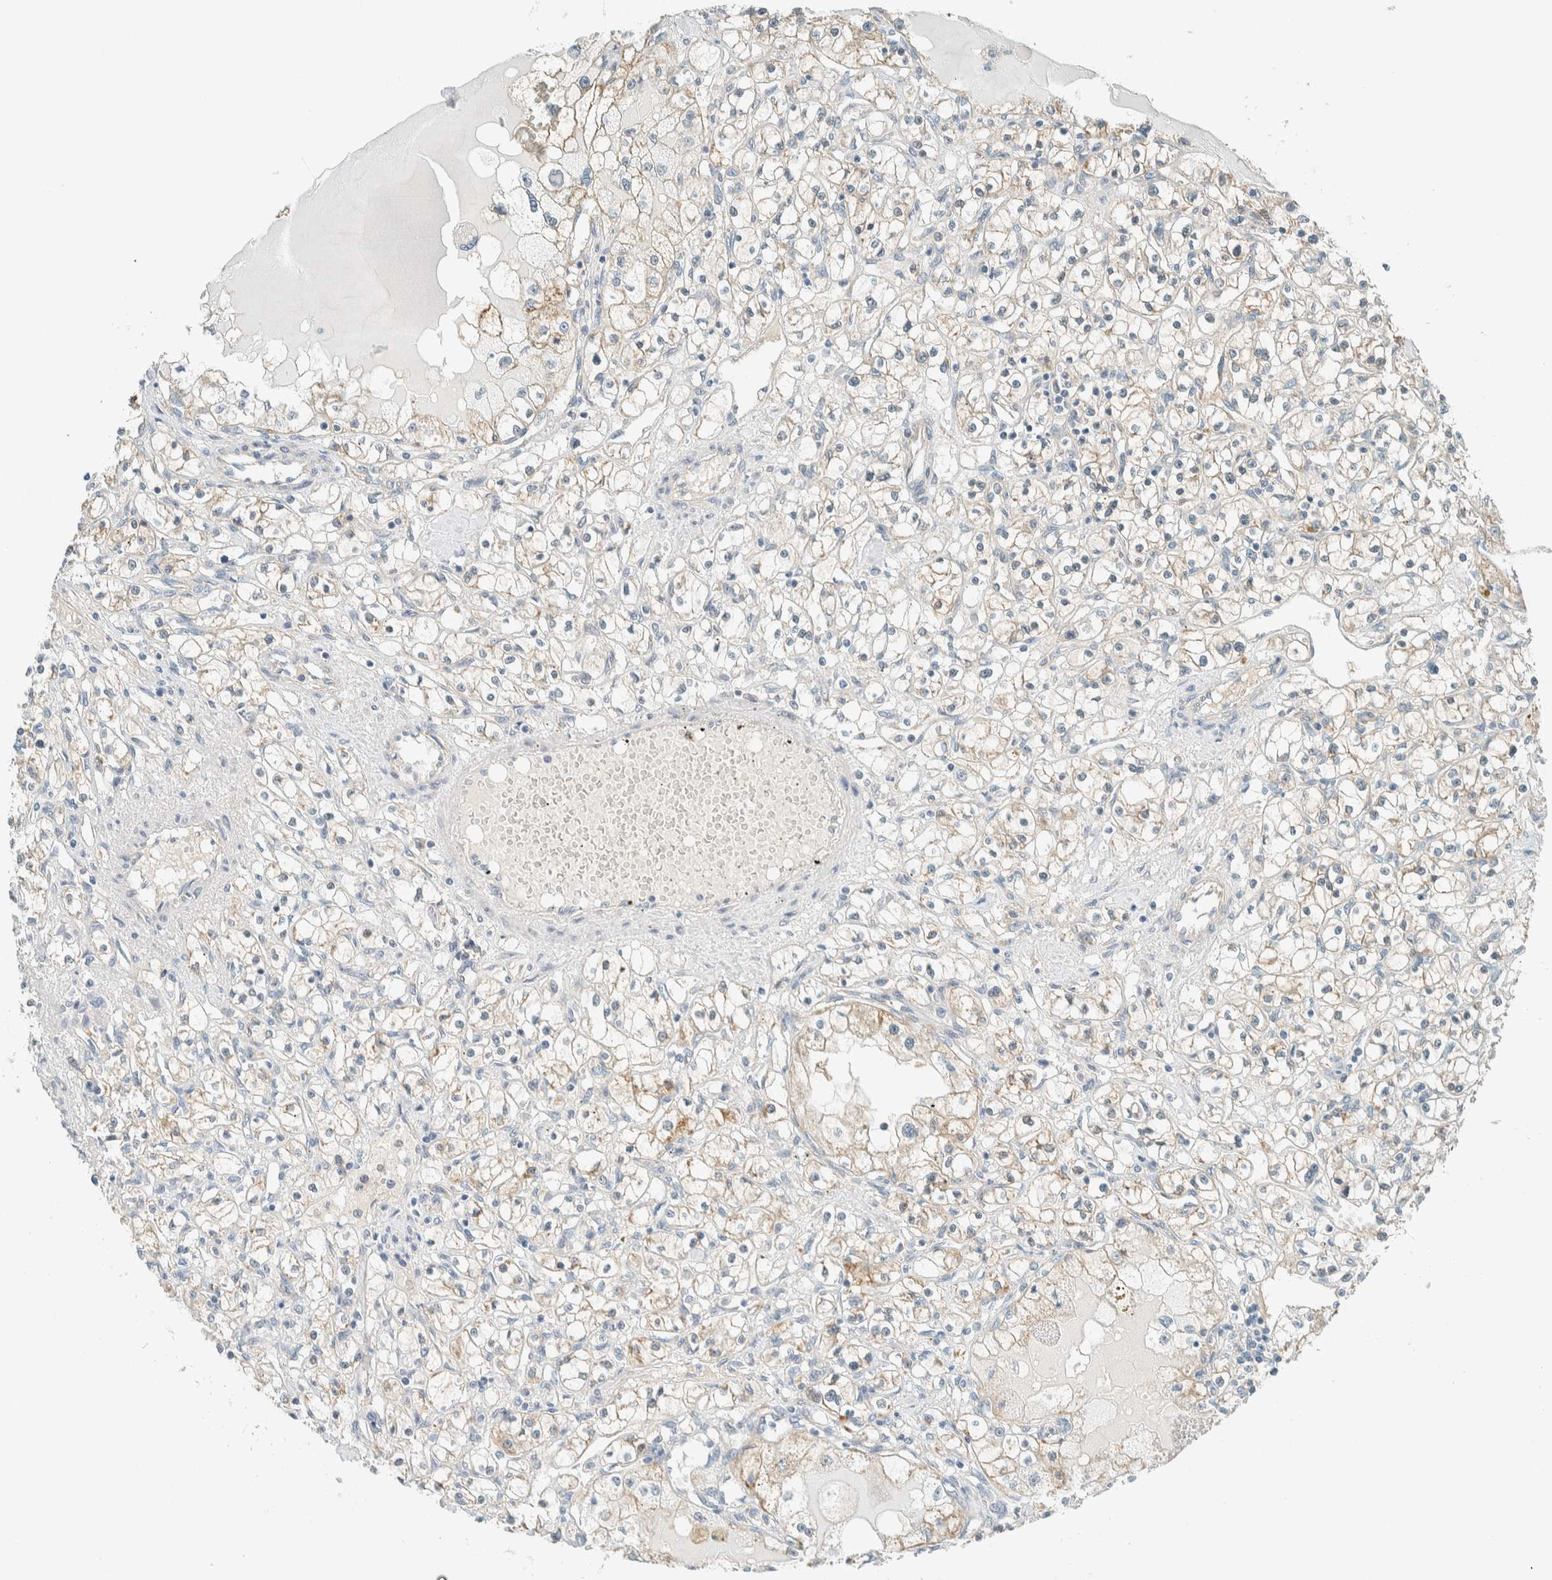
{"staining": {"intensity": "weak", "quantity": ">75%", "location": "cytoplasmic/membranous"}, "tissue": "renal cancer", "cell_type": "Tumor cells", "image_type": "cancer", "snomed": [{"axis": "morphology", "description": "Adenocarcinoma, NOS"}, {"axis": "topography", "description": "Kidney"}], "caption": "There is low levels of weak cytoplasmic/membranous positivity in tumor cells of renal adenocarcinoma, as demonstrated by immunohistochemical staining (brown color).", "gene": "ALDH7A1", "patient": {"sex": "male", "age": 56}}